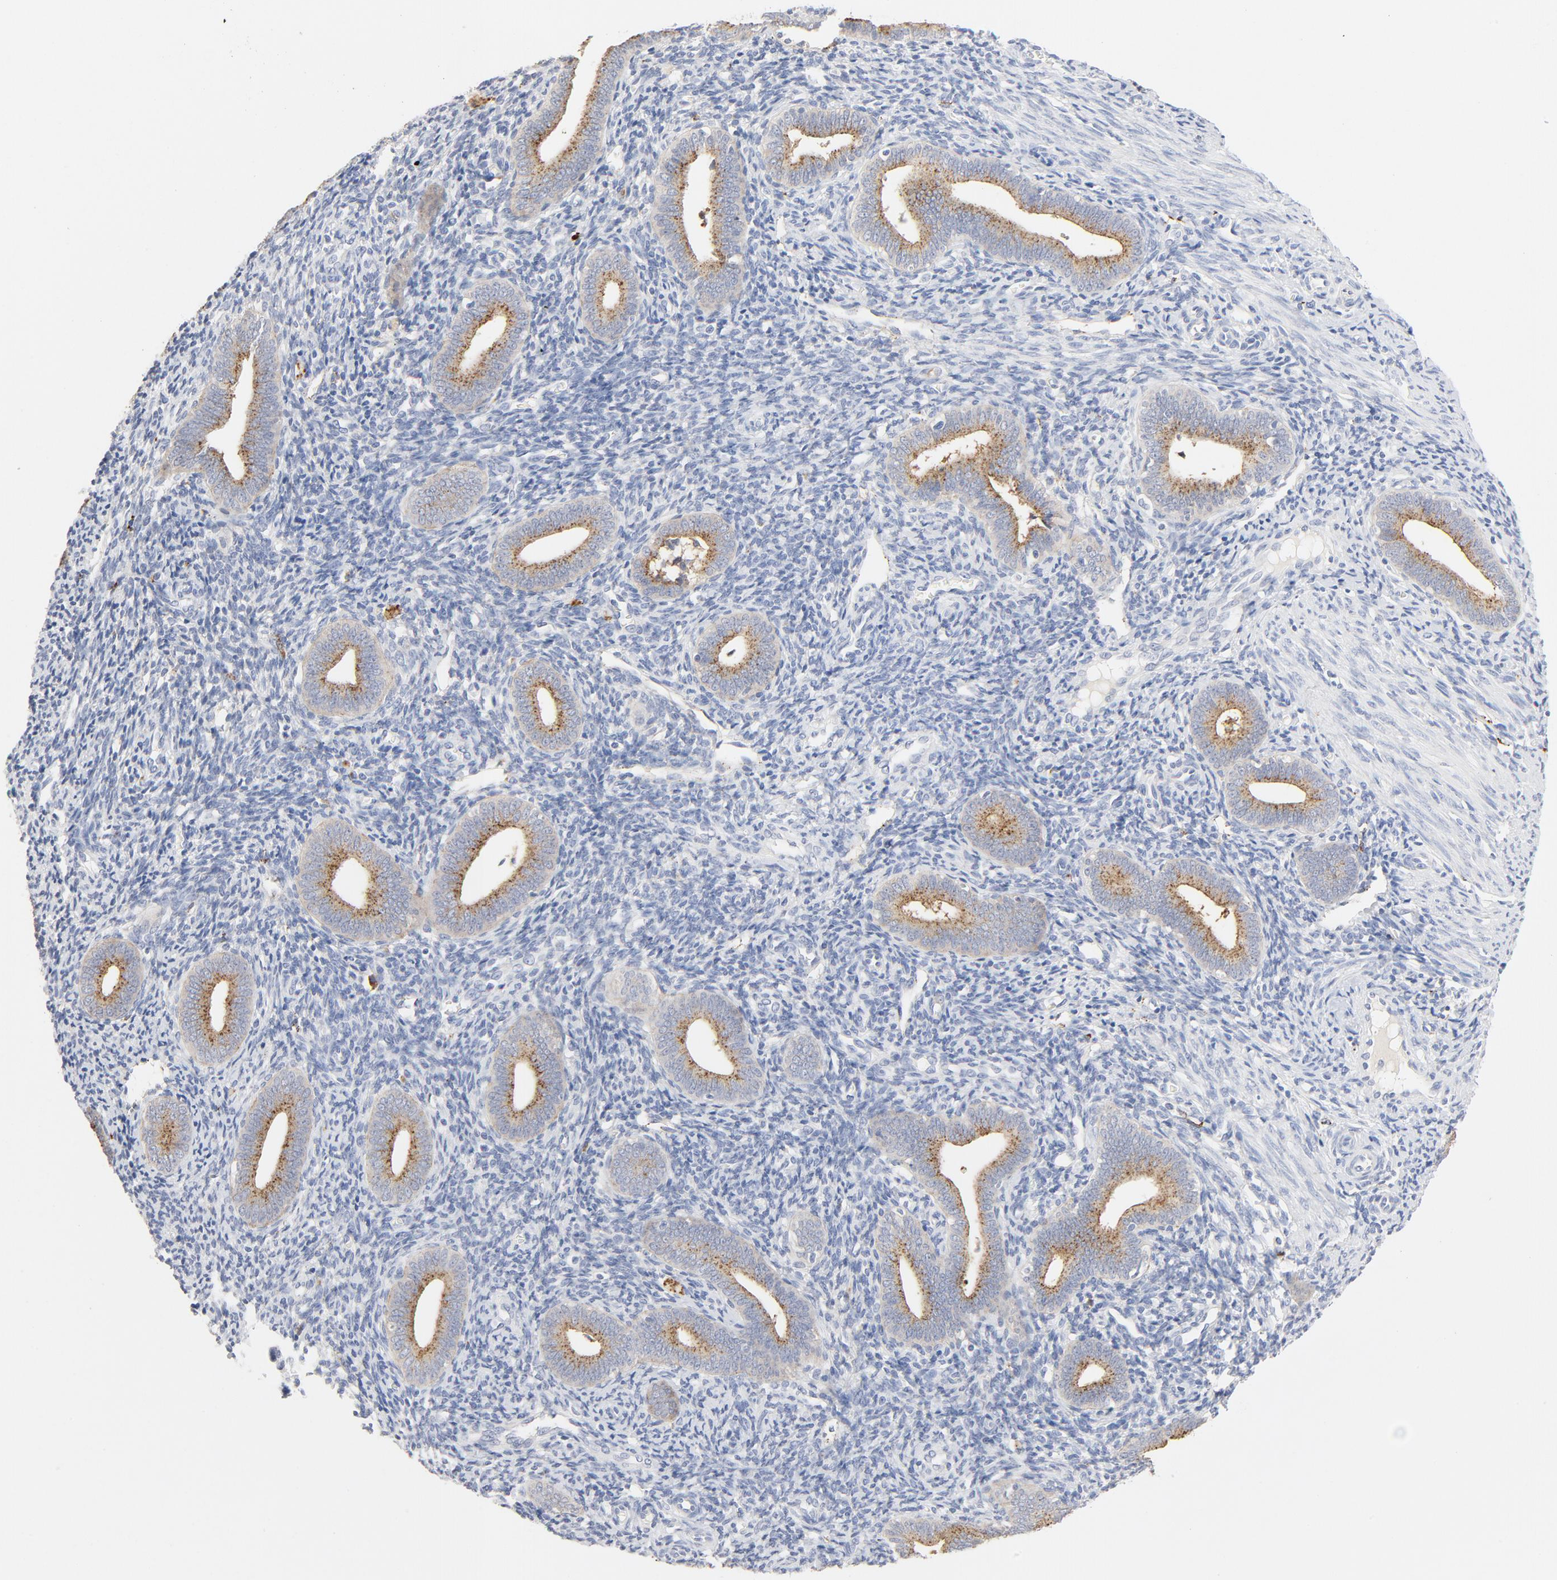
{"staining": {"intensity": "strong", "quantity": "<25%", "location": "cytoplasmic/membranous"}, "tissue": "endometrium", "cell_type": "Cells in endometrial stroma", "image_type": "normal", "snomed": [{"axis": "morphology", "description": "Normal tissue, NOS"}, {"axis": "topography", "description": "Uterus"}, {"axis": "topography", "description": "Endometrium"}], "caption": "A medium amount of strong cytoplasmic/membranous positivity is present in approximately <25% of cells in endometrial stroma in normal endometrium.", "gene": "MAGEB17", "patient": {"sex": "female", "age": 33}}